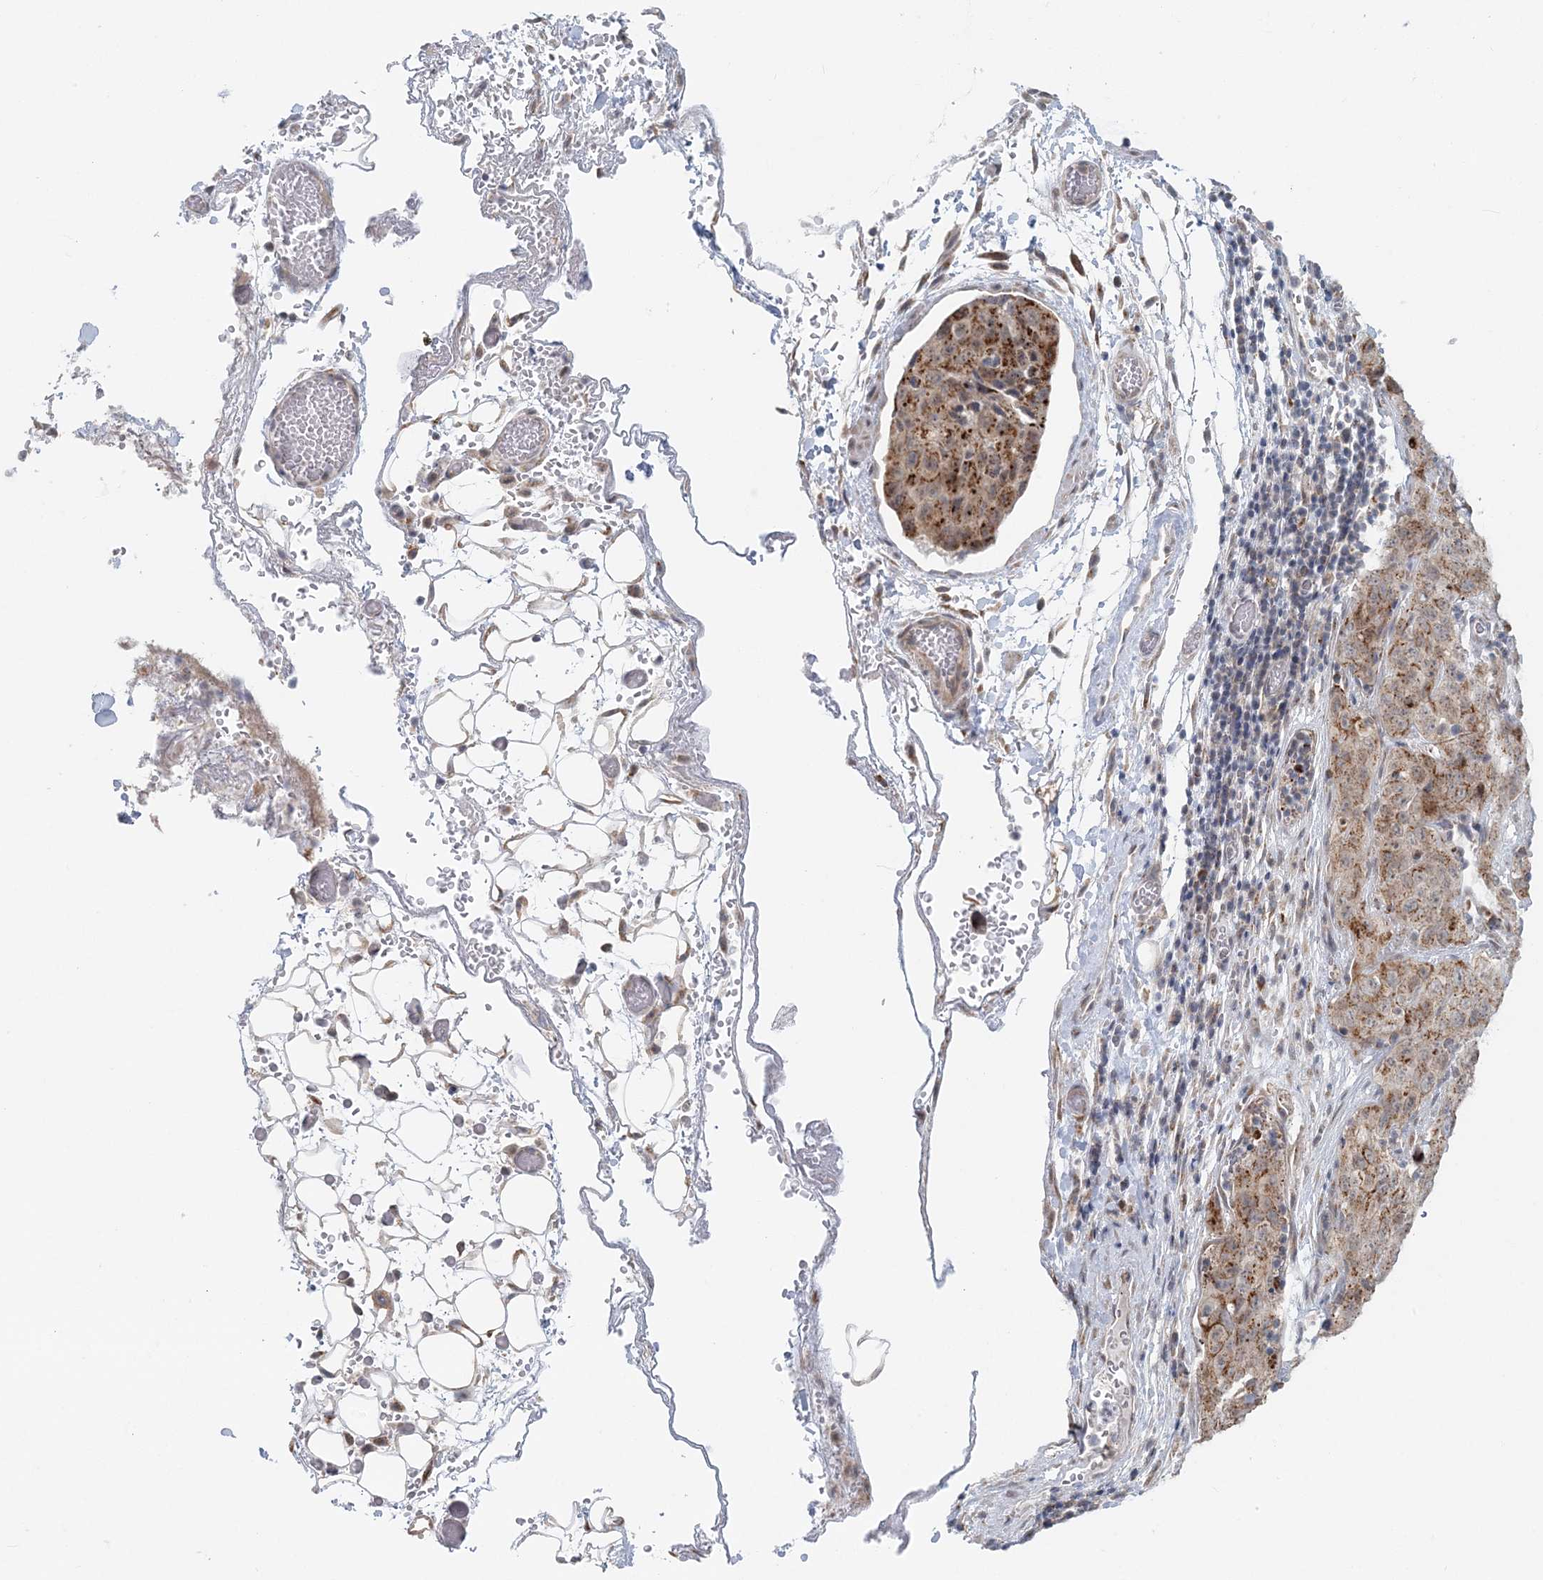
{"staining": {"intensity": "moderate", "quantity": ">75%", "location": "cytoplasmic/membranous"}, "tissue": "stomach cancer", "cell_type": "Tumor cells", "image_type": "cancer", "snomed": [{"axis": "morphology", "description": "Normal tissue, NOS"}, {"axis": "morphology", "description": "Adenocarcinoma, NOS"}, {"axis": "topography", "description": "Lymph node"}, {"axis": "topography", "description": "Stomach"}], "caption": "An IHC histopathology image of tumor tissue is shown. Protein staining in brown labels moderate cytoplasmic/membranous positivity in adenocarcinoma (stomach) within tumor cells.", "gene": "RNF150", "patient": {"sex": "male", "age": 48}}